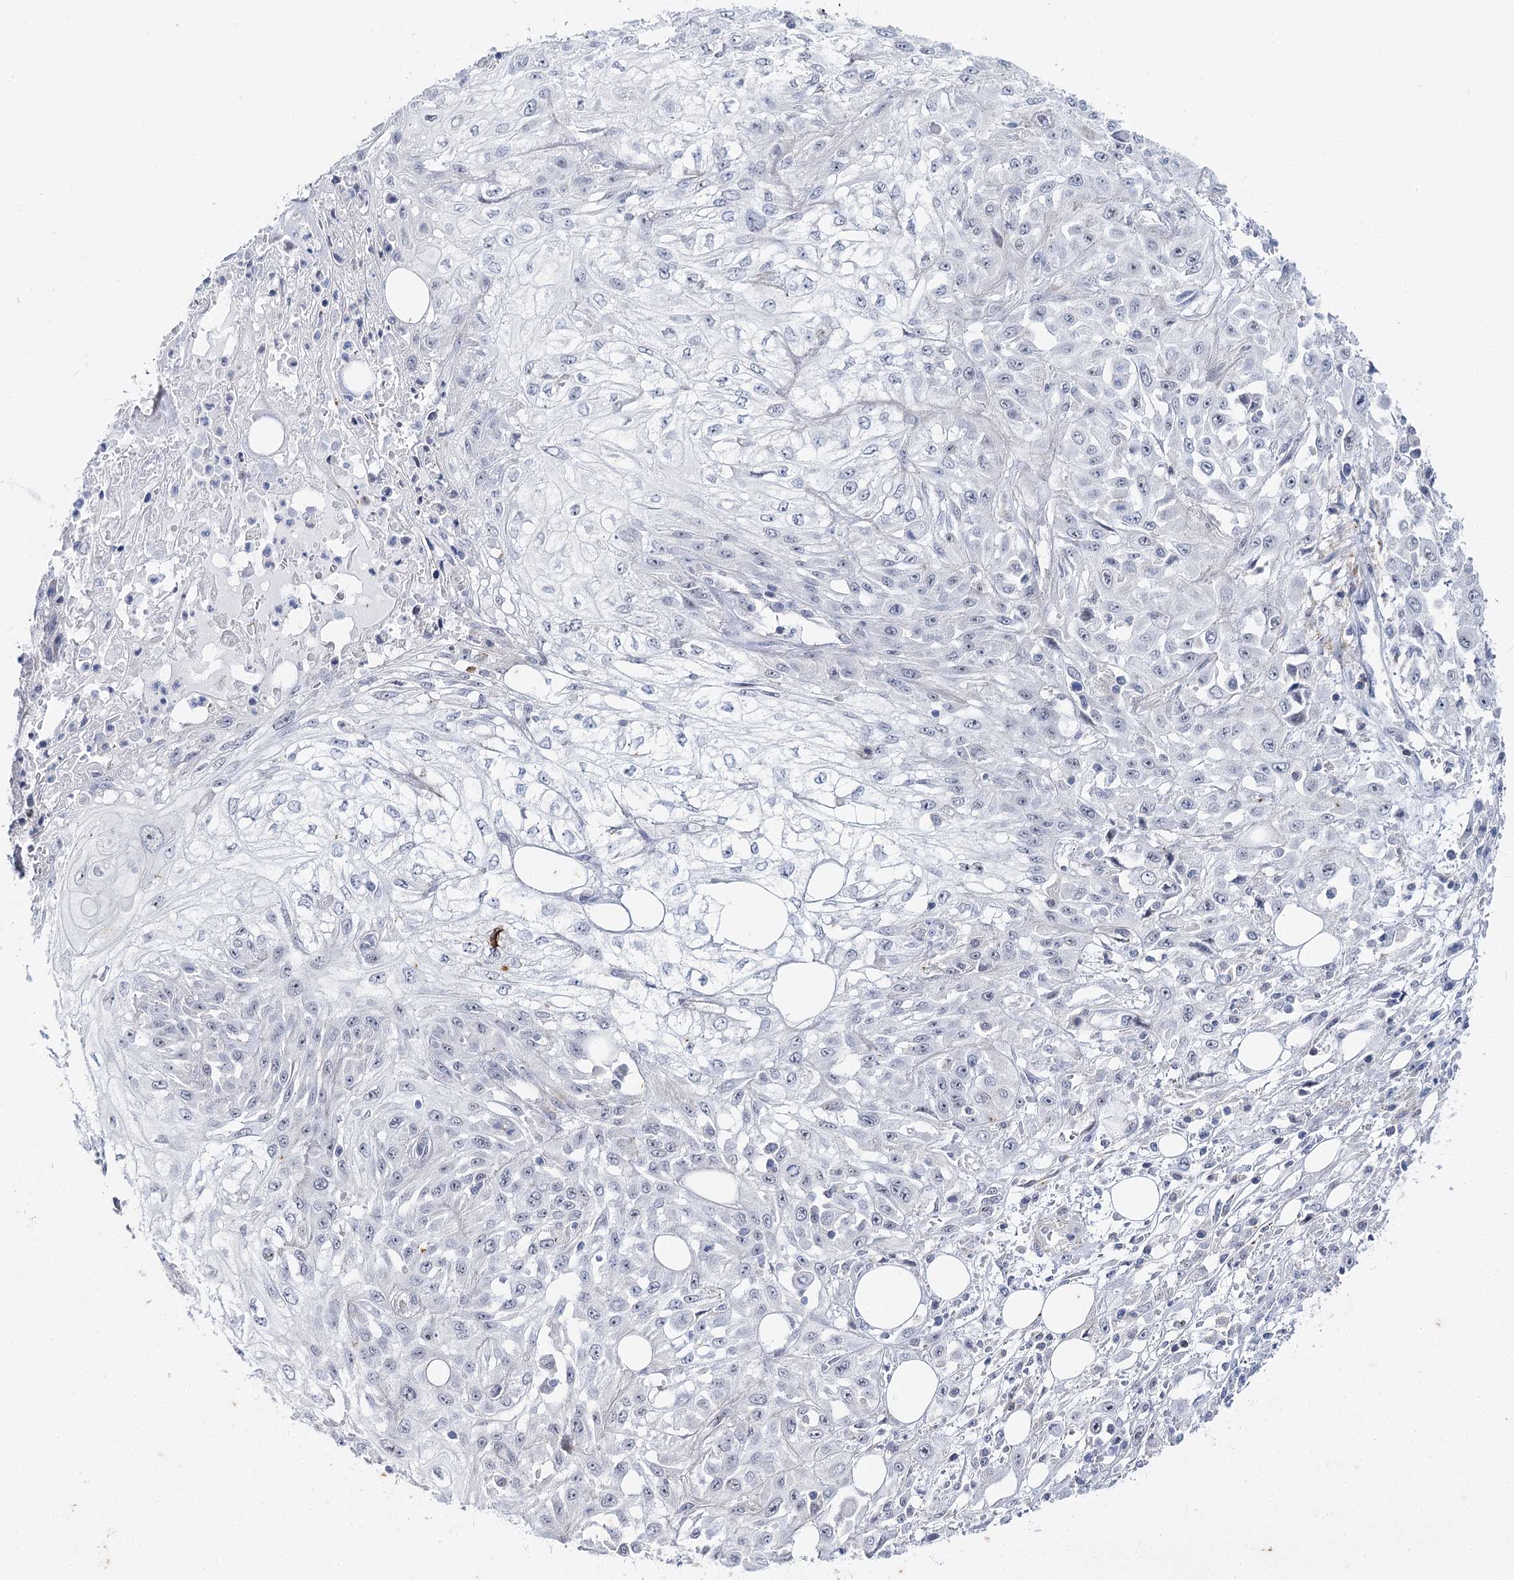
{"staining": {"intensity": "negative", "quantity": "none", "location": "none"}, "tissue": "skin cancer", "cell_type": "Tumor cells", "image_type": "cancer", "snomed": [{"axis": "morphology", "description": "Squamous cell carcinoma, NOS"}, {"axis": "morphology", "description": "Squamous cell carcinoma, metastatic, NOS"}, {"axis": "topography", "description": "Skin"}, {"axis": "topography", "description": "Lymph node"}], "caption": "Tumor cells show no significant expression in squamous cell carcinoma (skin).", "gene": "AGXT2", "patient": {"sex": "male", "age": 75}}